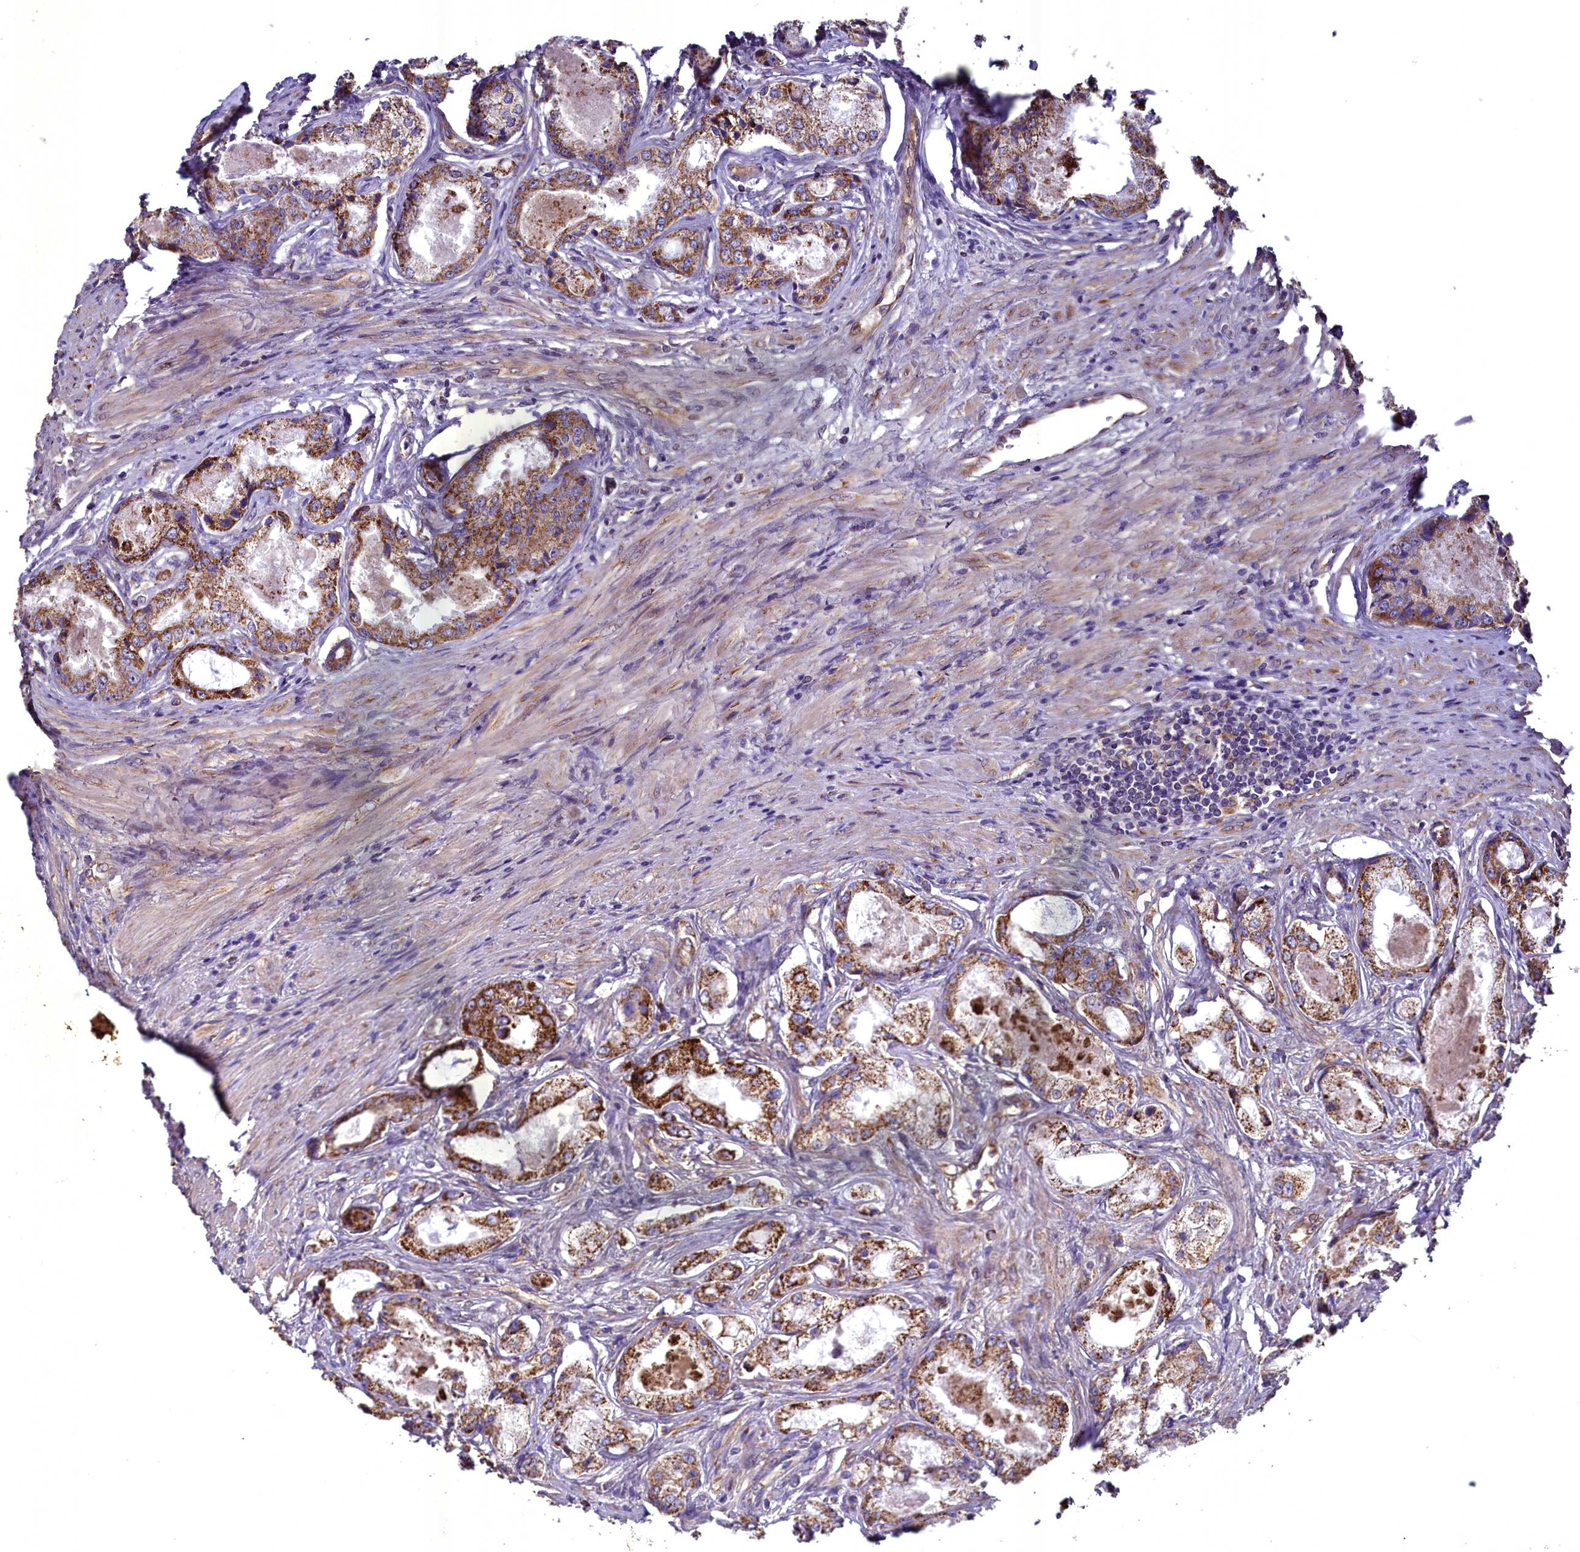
{"staining": {"intensity": "strong", "quantity": ">75%", "location": "cytoplasmic/membranous"}, "tissue": "prostate cancer", "cell_type": "Tumor cells", "image_type": "cancer", "snomed": [{"axis": "morphology", "description": "Adenocarcinoma, Low grade"}, {"axis": "topography", "description": "Prostate"}], "caption": "IHC (DAB) staining of human prostate cancer exhibits strong cytoplasmic/membranous protein staining in approximately >75% of tumor cells. (DAB (3,3'-diaminobenzidine) IHC, brown staining for protein, blue staining for nuclei).", "gene": "ACAD8", "patient": {"sex": "male", "age": 68}}